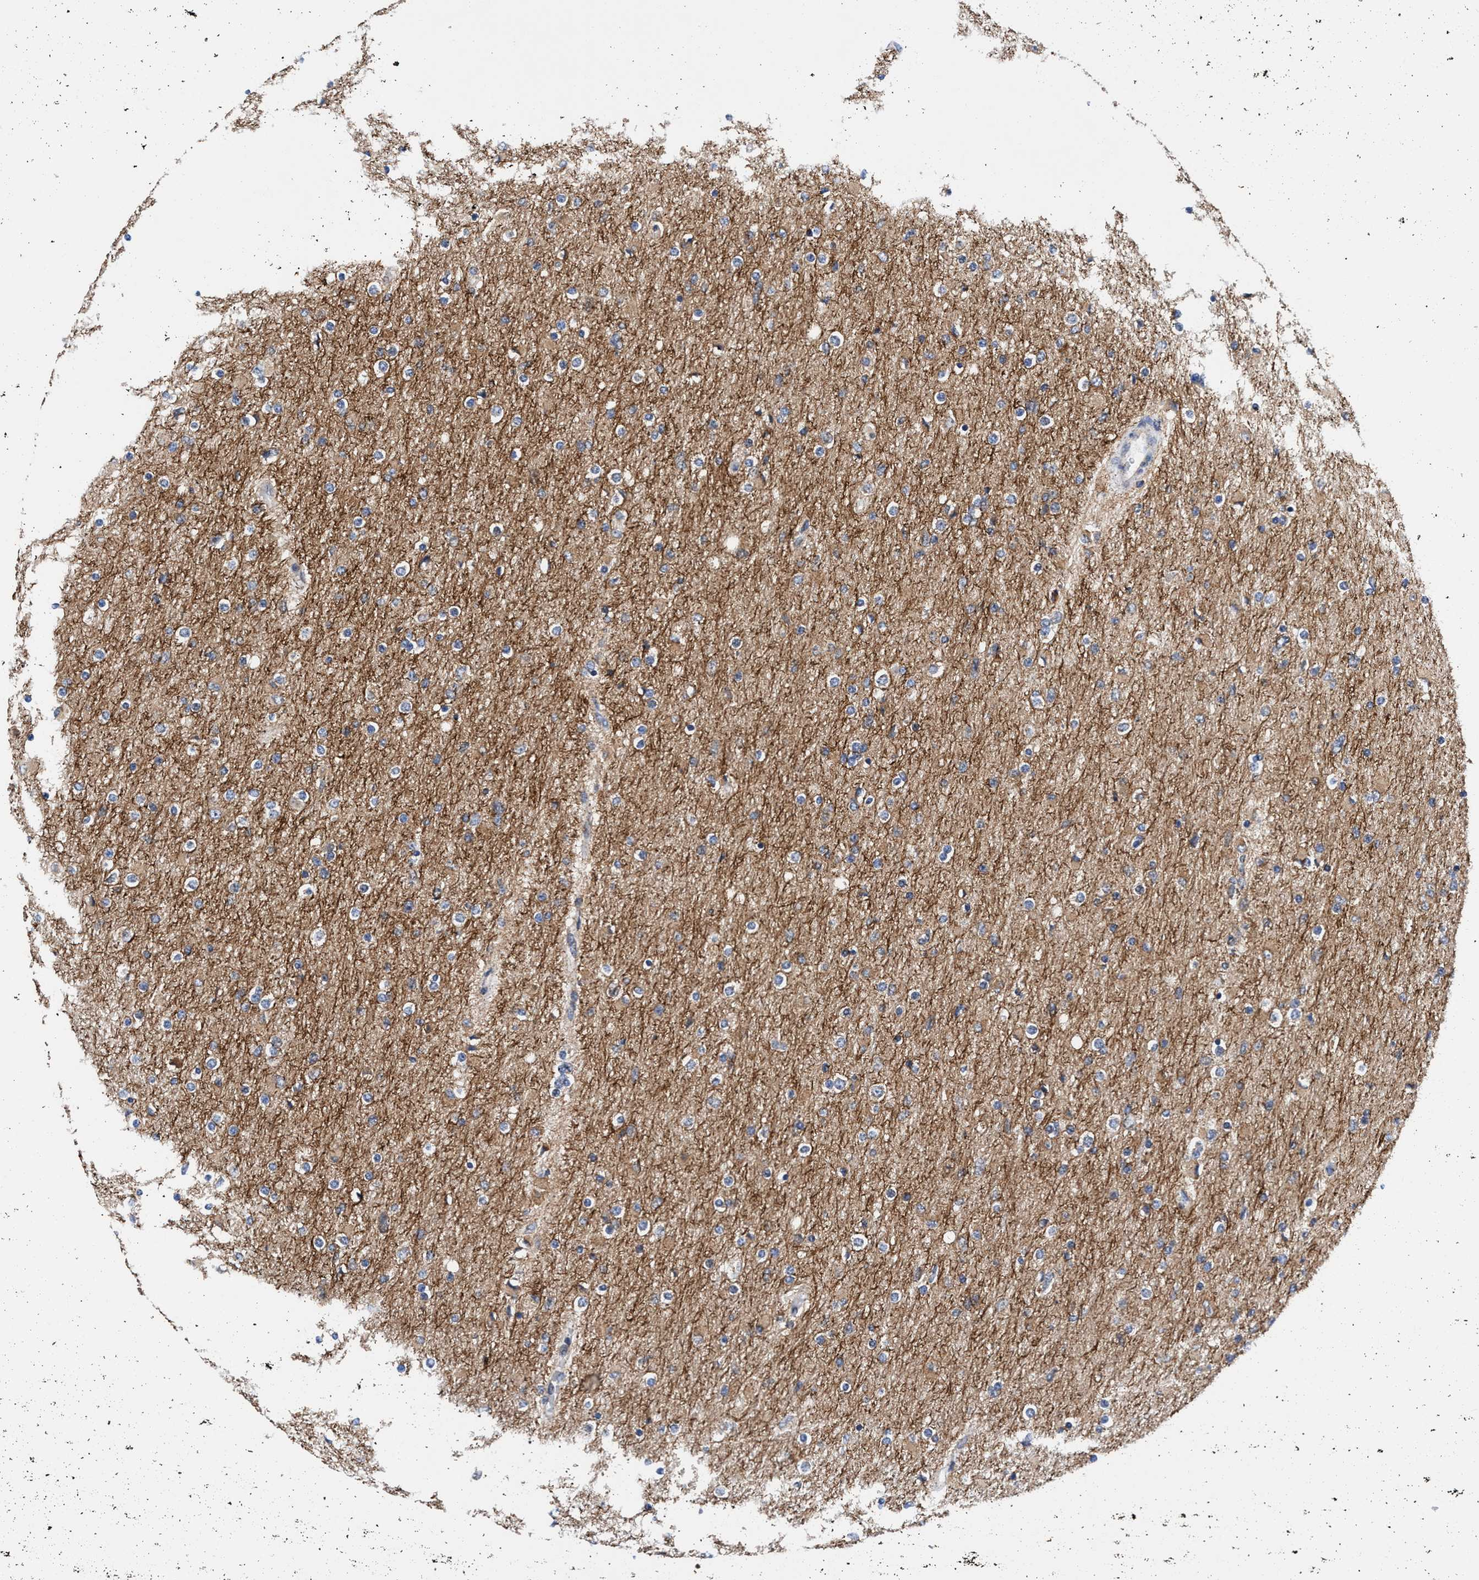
{"staining": {"intensity": "weak", "quantity": "<25%", "location": "cytoplasmic/membranous"}, "tissue": "glioma", "cell_type": "Tumor cells", "image_type": "cancer", "snomed": [{"axis": "morphology", "description": "Glioma, malignant, High grade"}, {"axis": "topography", "description": "Cerebral cortex"}], "caption": "DAB immunohistochemical staining of glioma exhibits no significant positivity in tumor cells. The staining was performed using DAB to visualize the protein expression in brown, while the nuclei were stained in blue with hematoxylin (Magnification: 20x).", "gene": "AGAP2", "patient": {"sex": "female", "age": 36}}